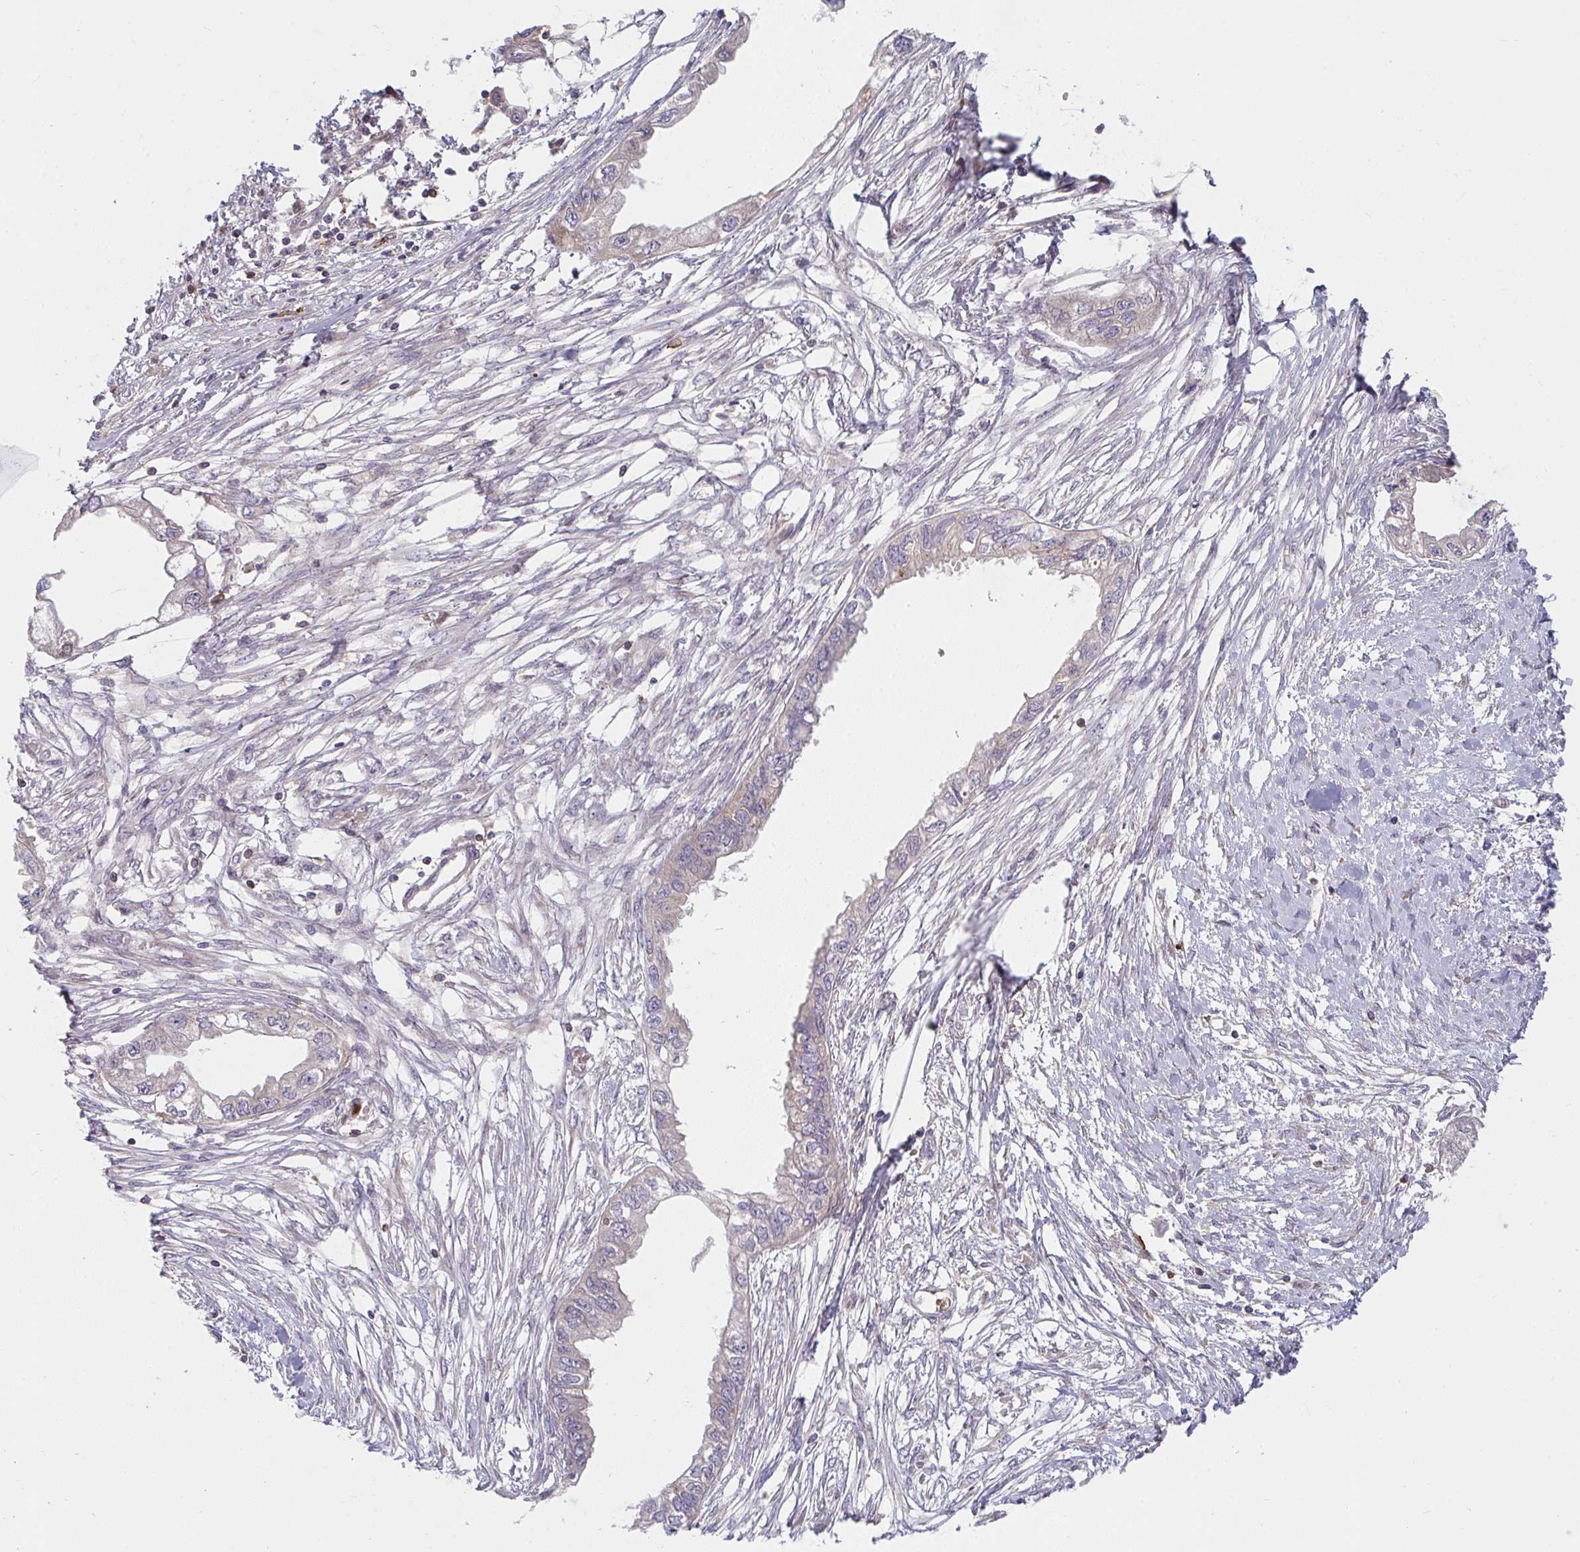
{"staining": {"intensity": "negative", "quantity": "none", "location": "none"}, "tissue": "endometrial cancer", "cell_type": "Tumor cells", "image_type": "cancer", "snomed": [{"axis": "morphology", "description": "Adenocarcinoma, NOS"}, {"axis": "morphology", "description": "Adenocarcinoma, metastatic, NOS"}, {"axis": "topography", "description": "Adipose tissue"}, {"axis": "topography", "description": "Endometrium"}], "caption": "A high-resolution micrograph shows immunohistochemistry (IHC) staining of endometrial cancer, which exhibits no significant staining in tumor cells.", "gene": "CSF3R", "patient": {"sex": "female", "age": 67}}